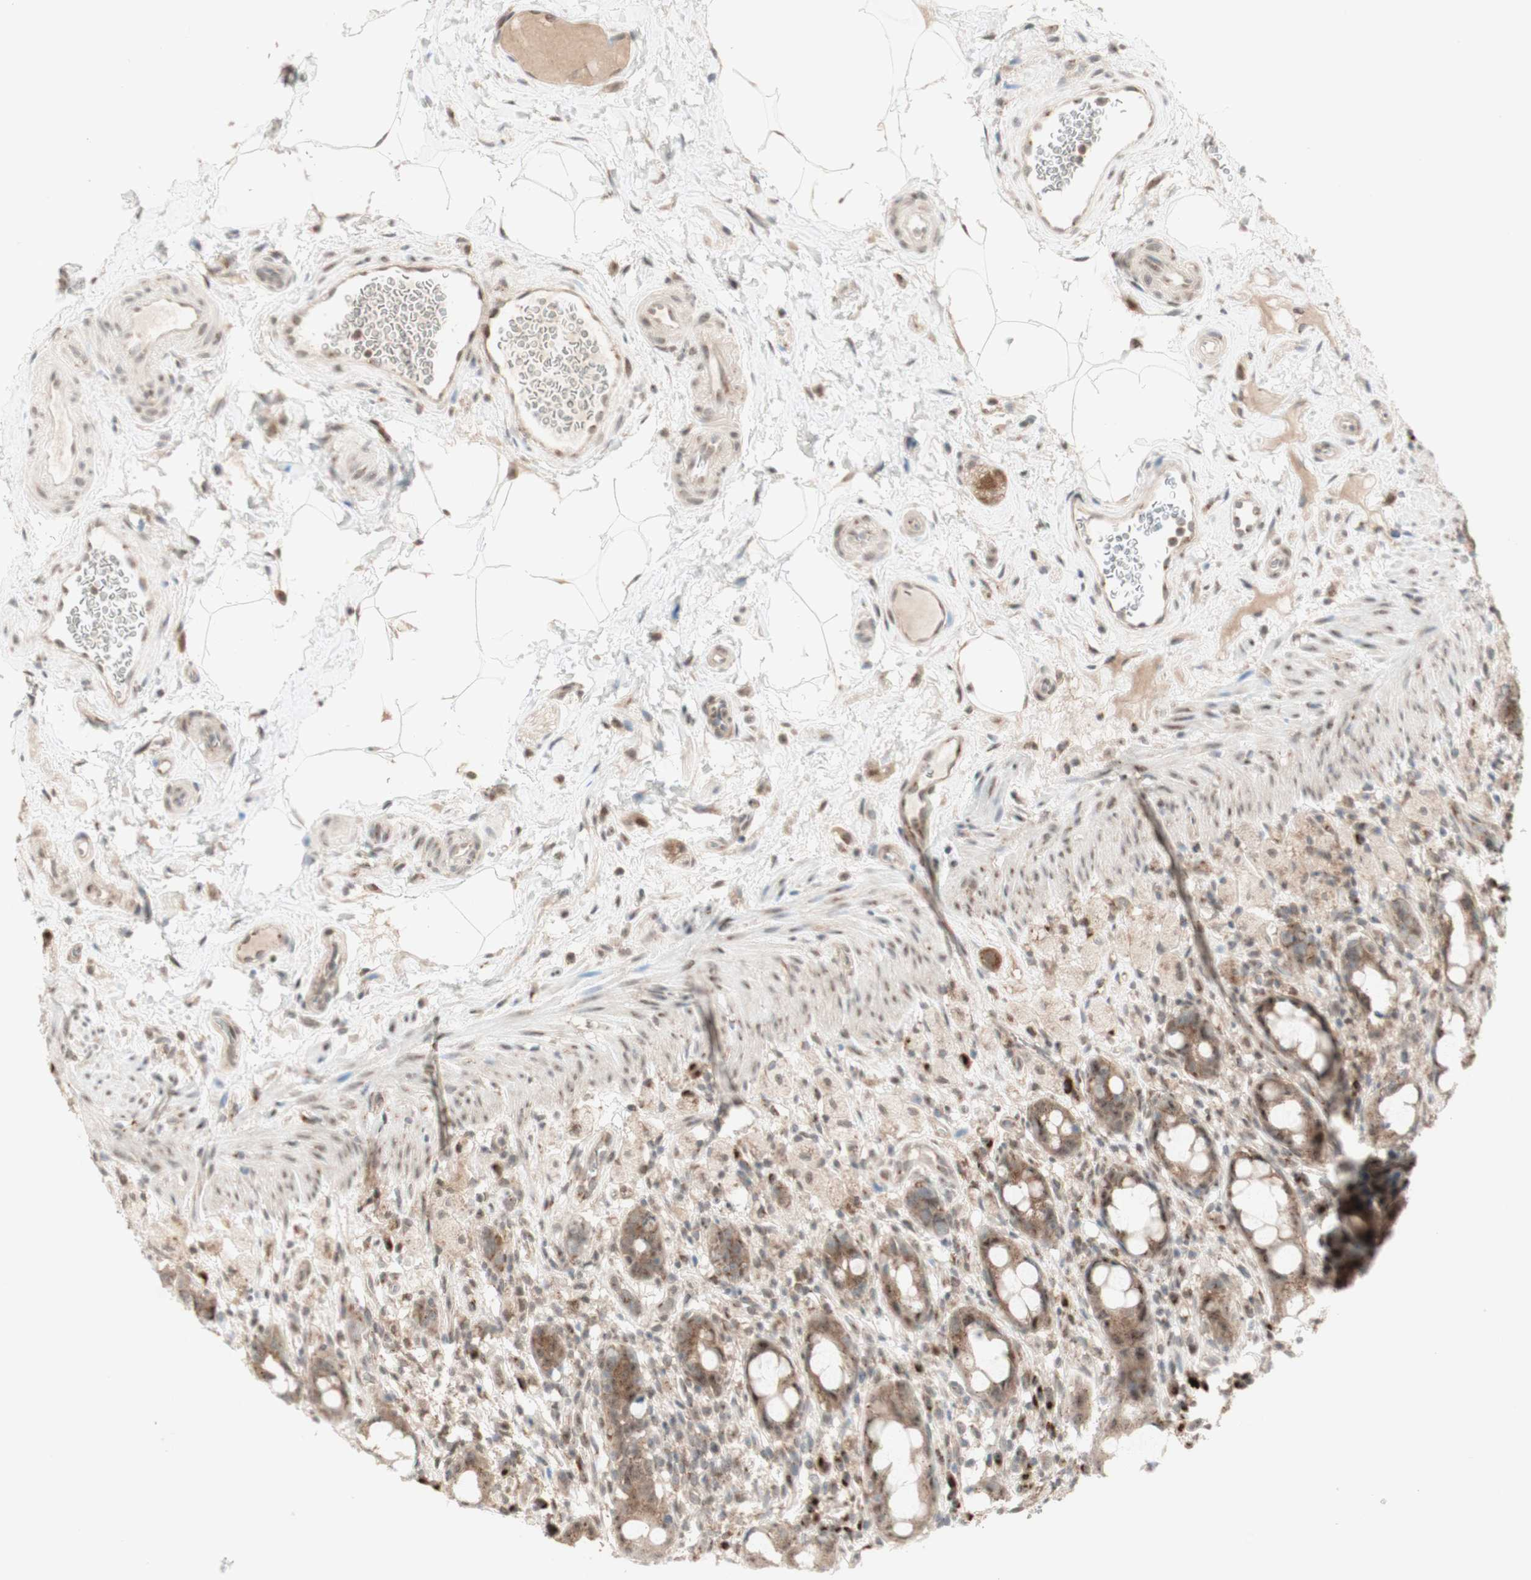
{"staining": {"intensity": "moderate", "quantity": ">75%", "location": "cytoplasmic/membranous"}, "tissue": "rectum", "cell_type": "Glandular cells", "image_type": "normal", "snomed": [{"axis": "morphology", "description": "Normal tissue, NOS"}, {"axis": "topography", "description": "Rectum"}], "caption": "Protein staining reveals moderate cytoplasmic/membranous staining in approximately >75% of glandular cells in normal rectum.", "gene": "CYLD", "patient": {"sex": "male", "age": 44}}